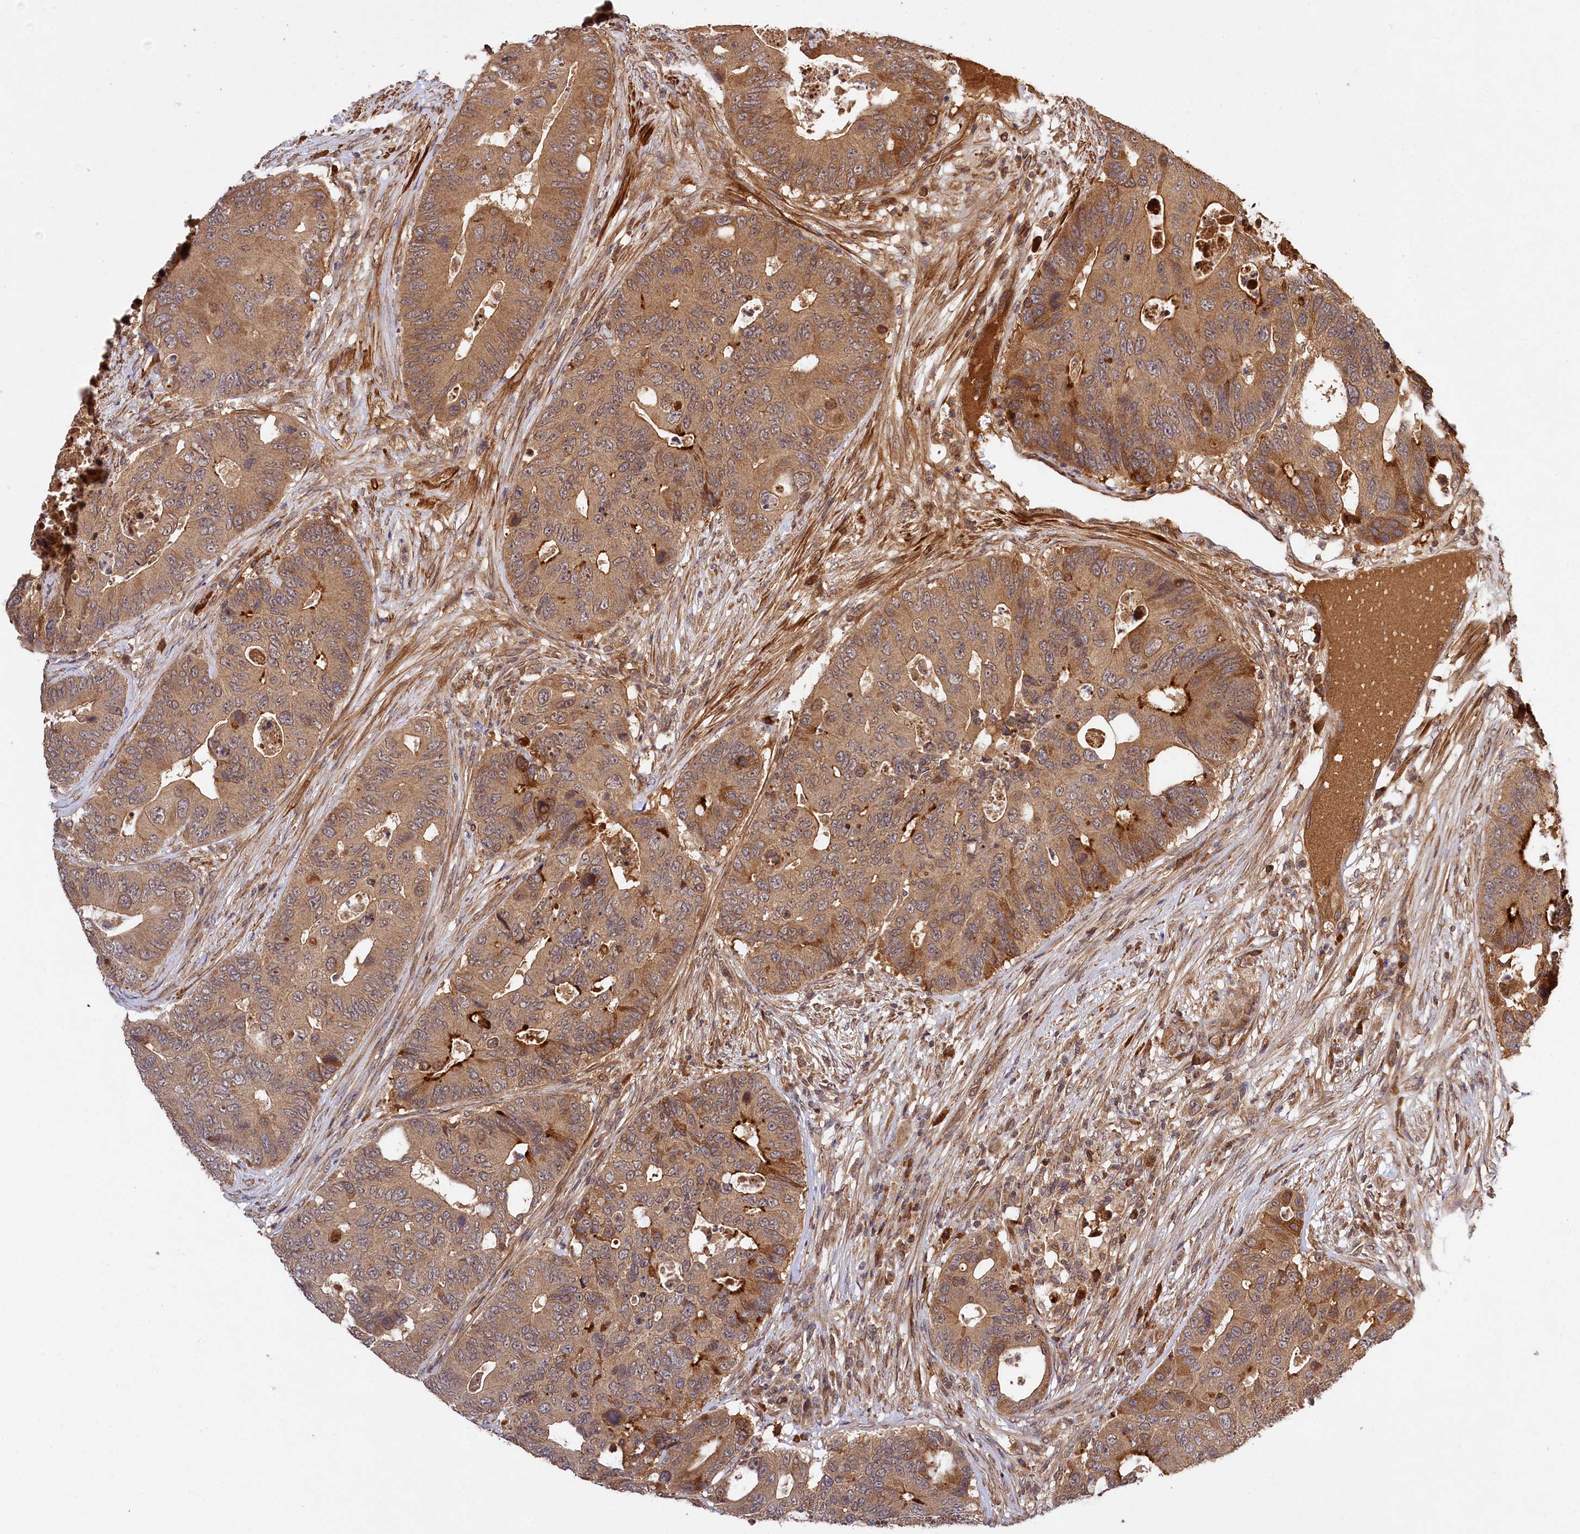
{"staining": {"intensity": "moderate", "quantity": ">75%", "location": "cytoplasmic/membranous"}, "tissue": "colorectal cancer", "cell_type": "Tumor cells", "image_type": "cancer", "snomed": [{"axis": "morphology", "description": "Adenocarcinoma, NOS"}, {"axis": "topography", "description": "Colon"}], "caption": "Adenocarcinoma (colorectal) stained with a brown dye demonstrates moderate cytoplasmic/membranous positive positivity in approximately >75% of tumor cells.", "gene": "MCF2L2", "patient": {"sex": "male", "age": 71}}